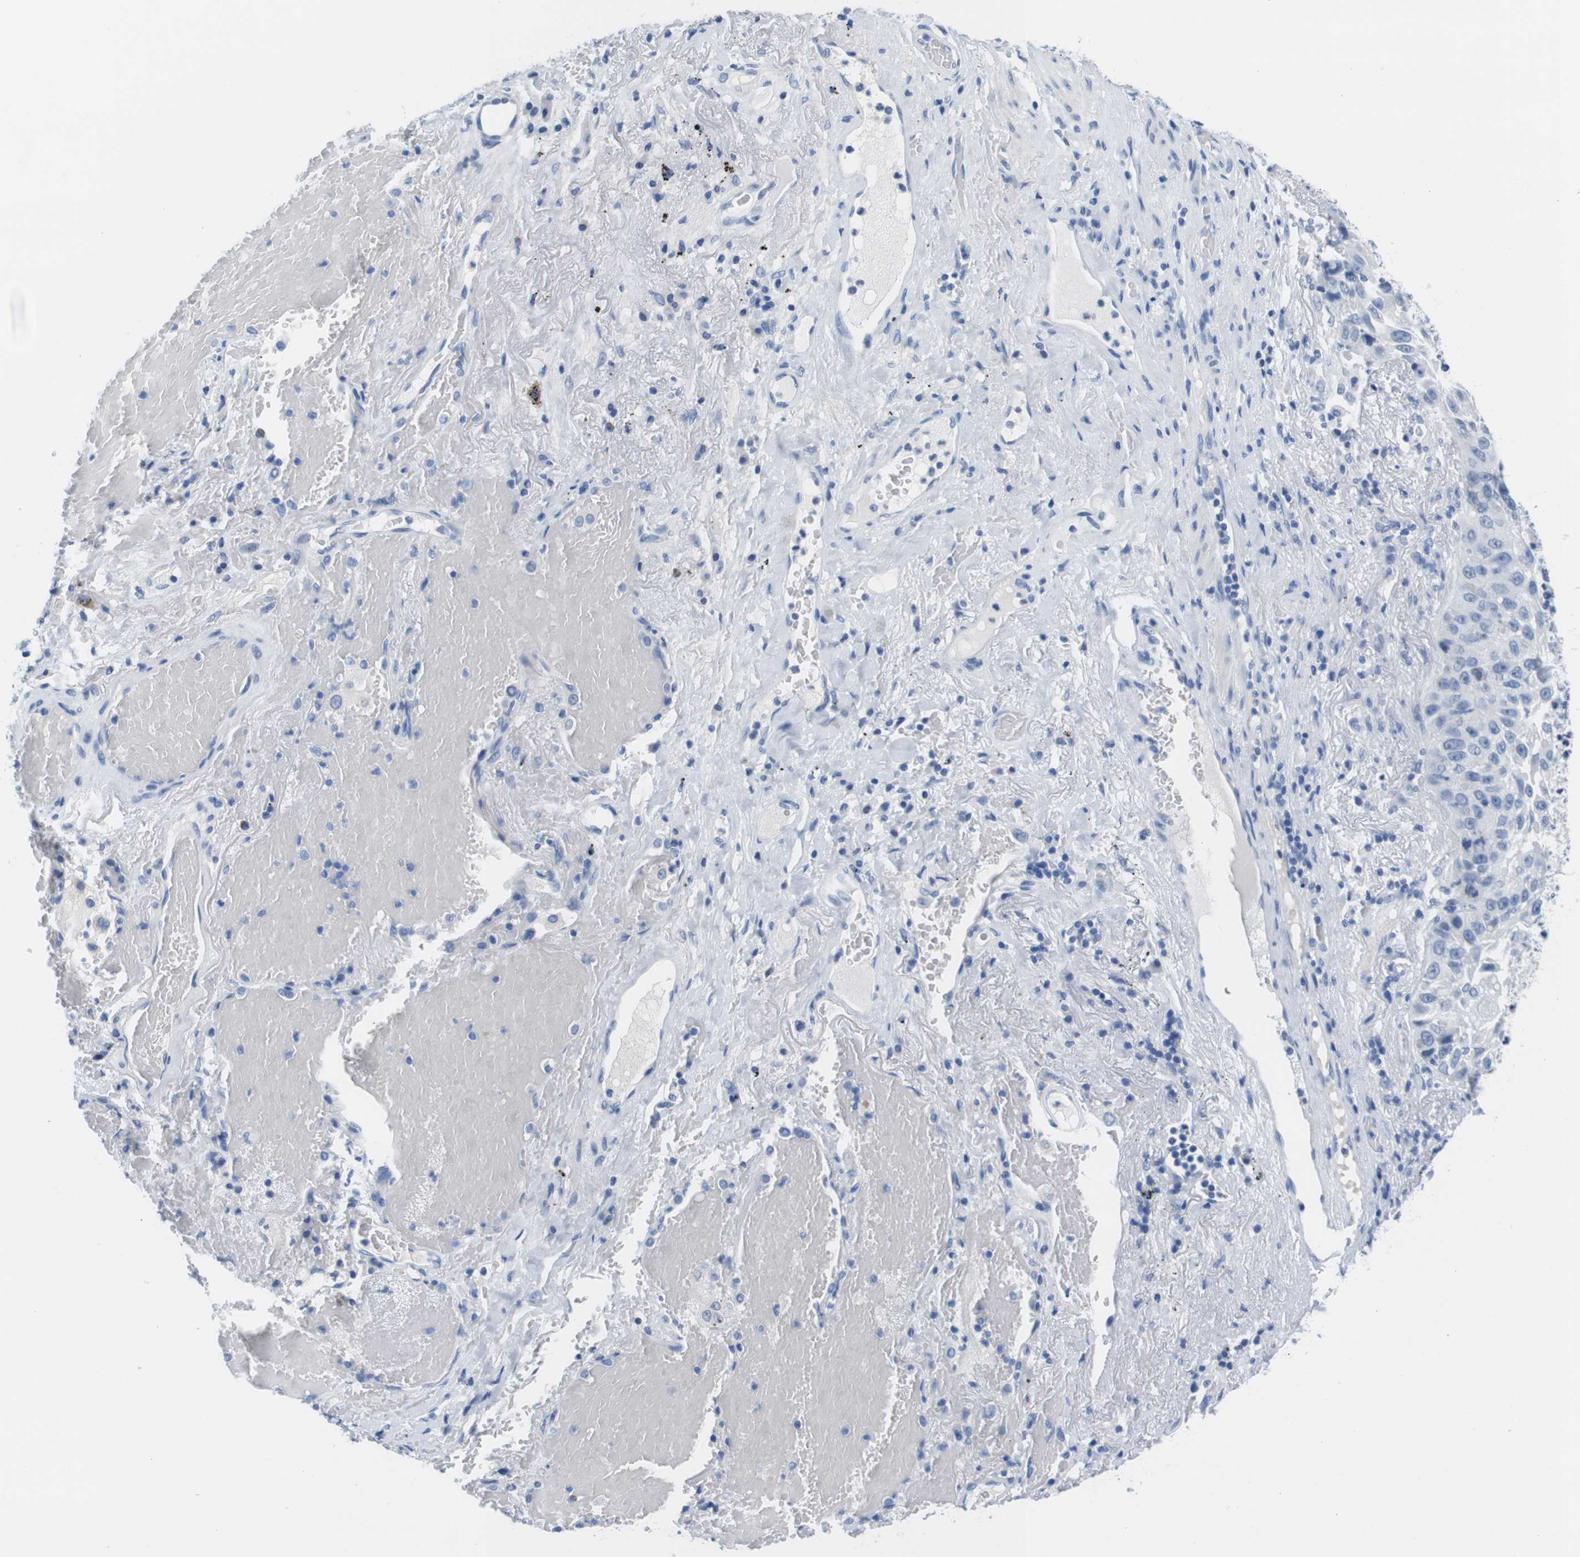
{"staining": {"intensity": "negative", "quantity": "none", "location": "none"}, "tissue": "lung cancer", "cell_type": "Tumor cells", "image_type": "cancer", "snomed": [{"axis": "morphology", "description": "Squamous cell carcinoma, NOS"}, {"axis": "topography", "description": "Lung"}], "caption": "The immunohistochemistry histopathology image has no significant staining in tumor cells of lung squamous cell carcinoma tissue. Nuclei are stained in blue.", "gene": "MAP6", "patient": {"sex": "male", "age": 57}}